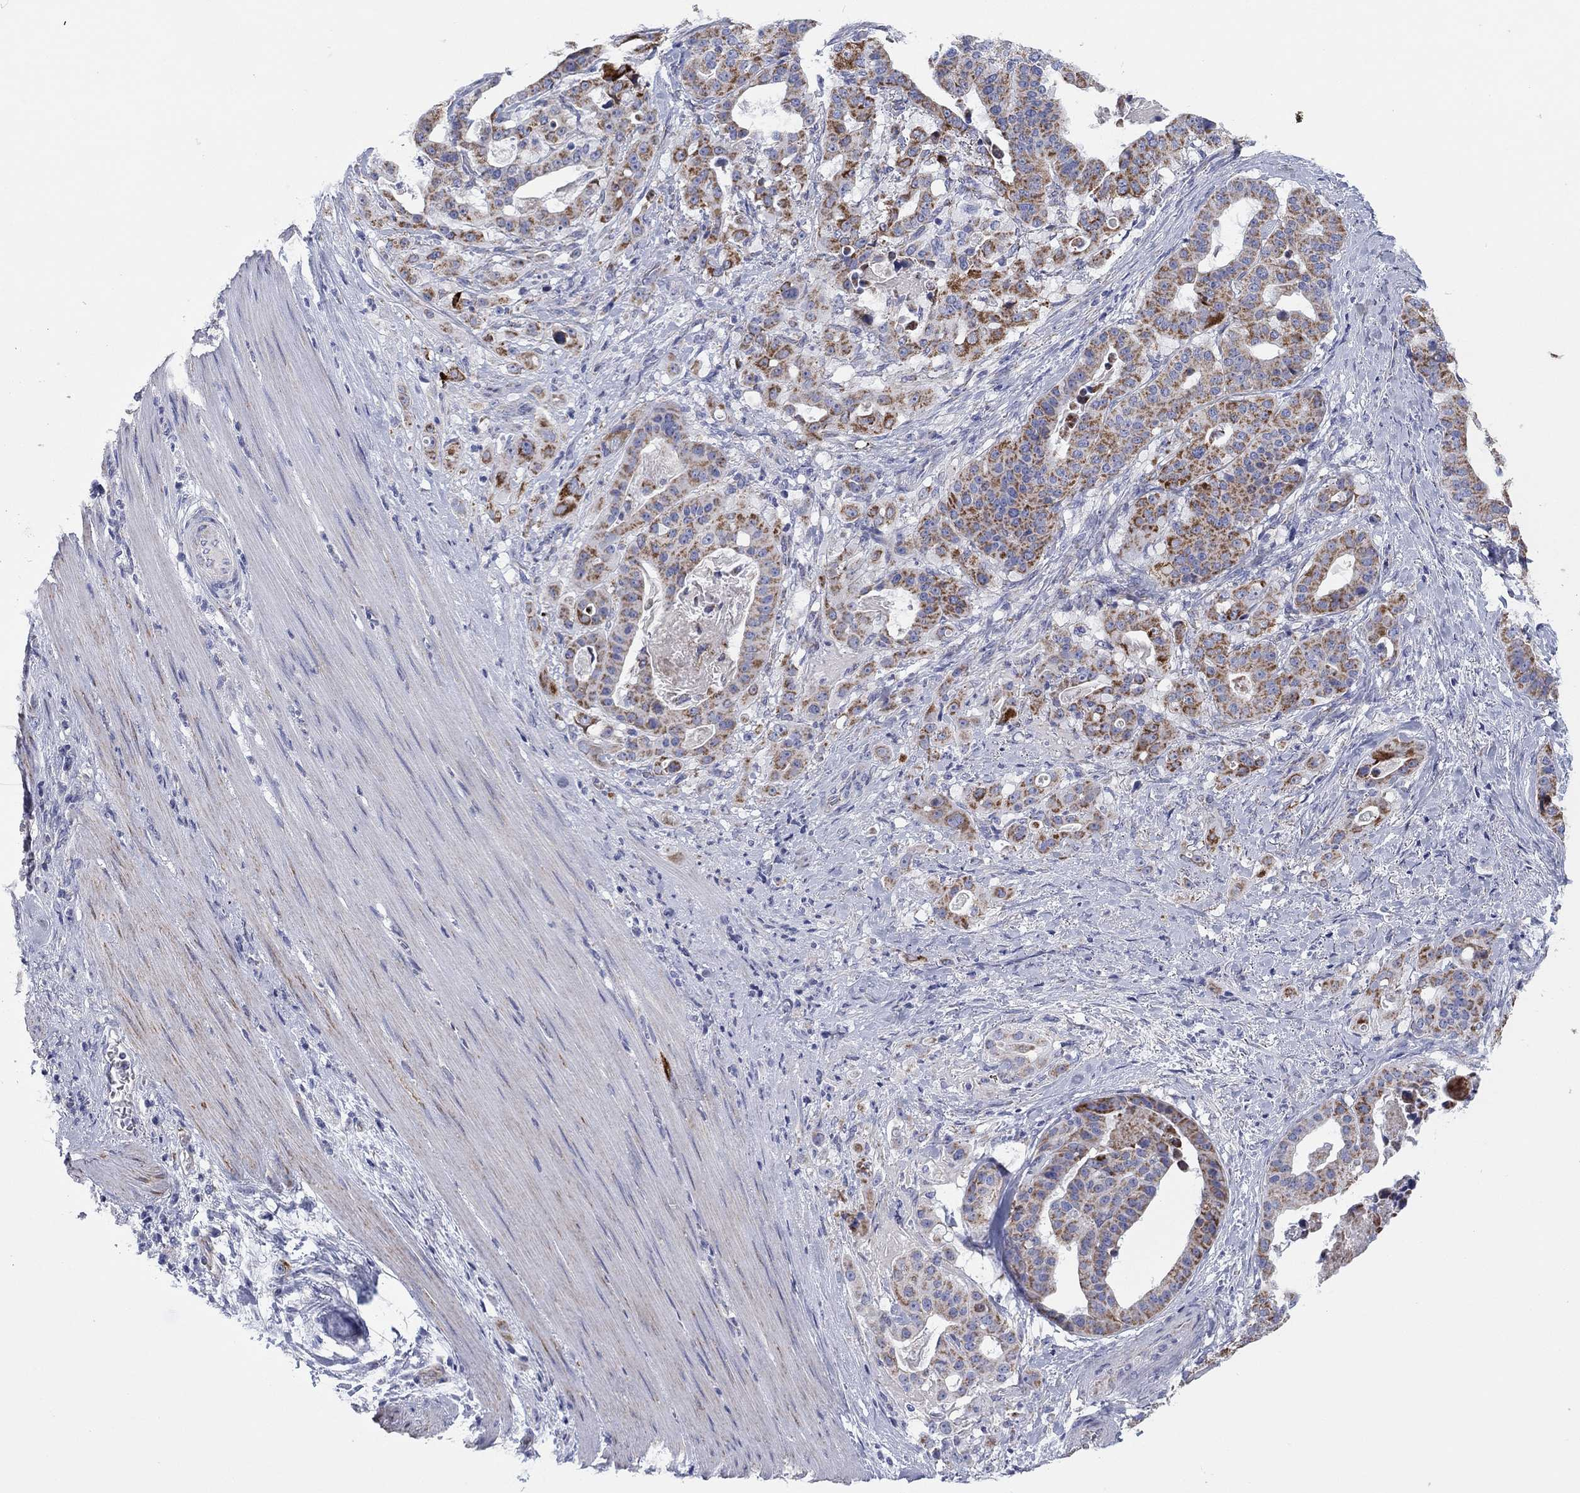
{"staining": {"intensity": "strong", "quantity": "25%-75%", "location": "cytoplasmic/membranous"}, "tissue": "stomach cancer", "cell_type": "Tumor cells", "image_type": "cancer", "snomed": [{"axis": "morphology", "description": "Adenocarcinoma, NOS"}, {"axis": "topography", "description": "Stomach"}], "caption": "Immunohistochemical staining of stomach adenocarcinoma demonstrates strong cytoplasmic/membranous protein expression in about 25%-75% of tumor cells.", "gene": "MGST3", "patient": {"sex": "male", "age": 48}}